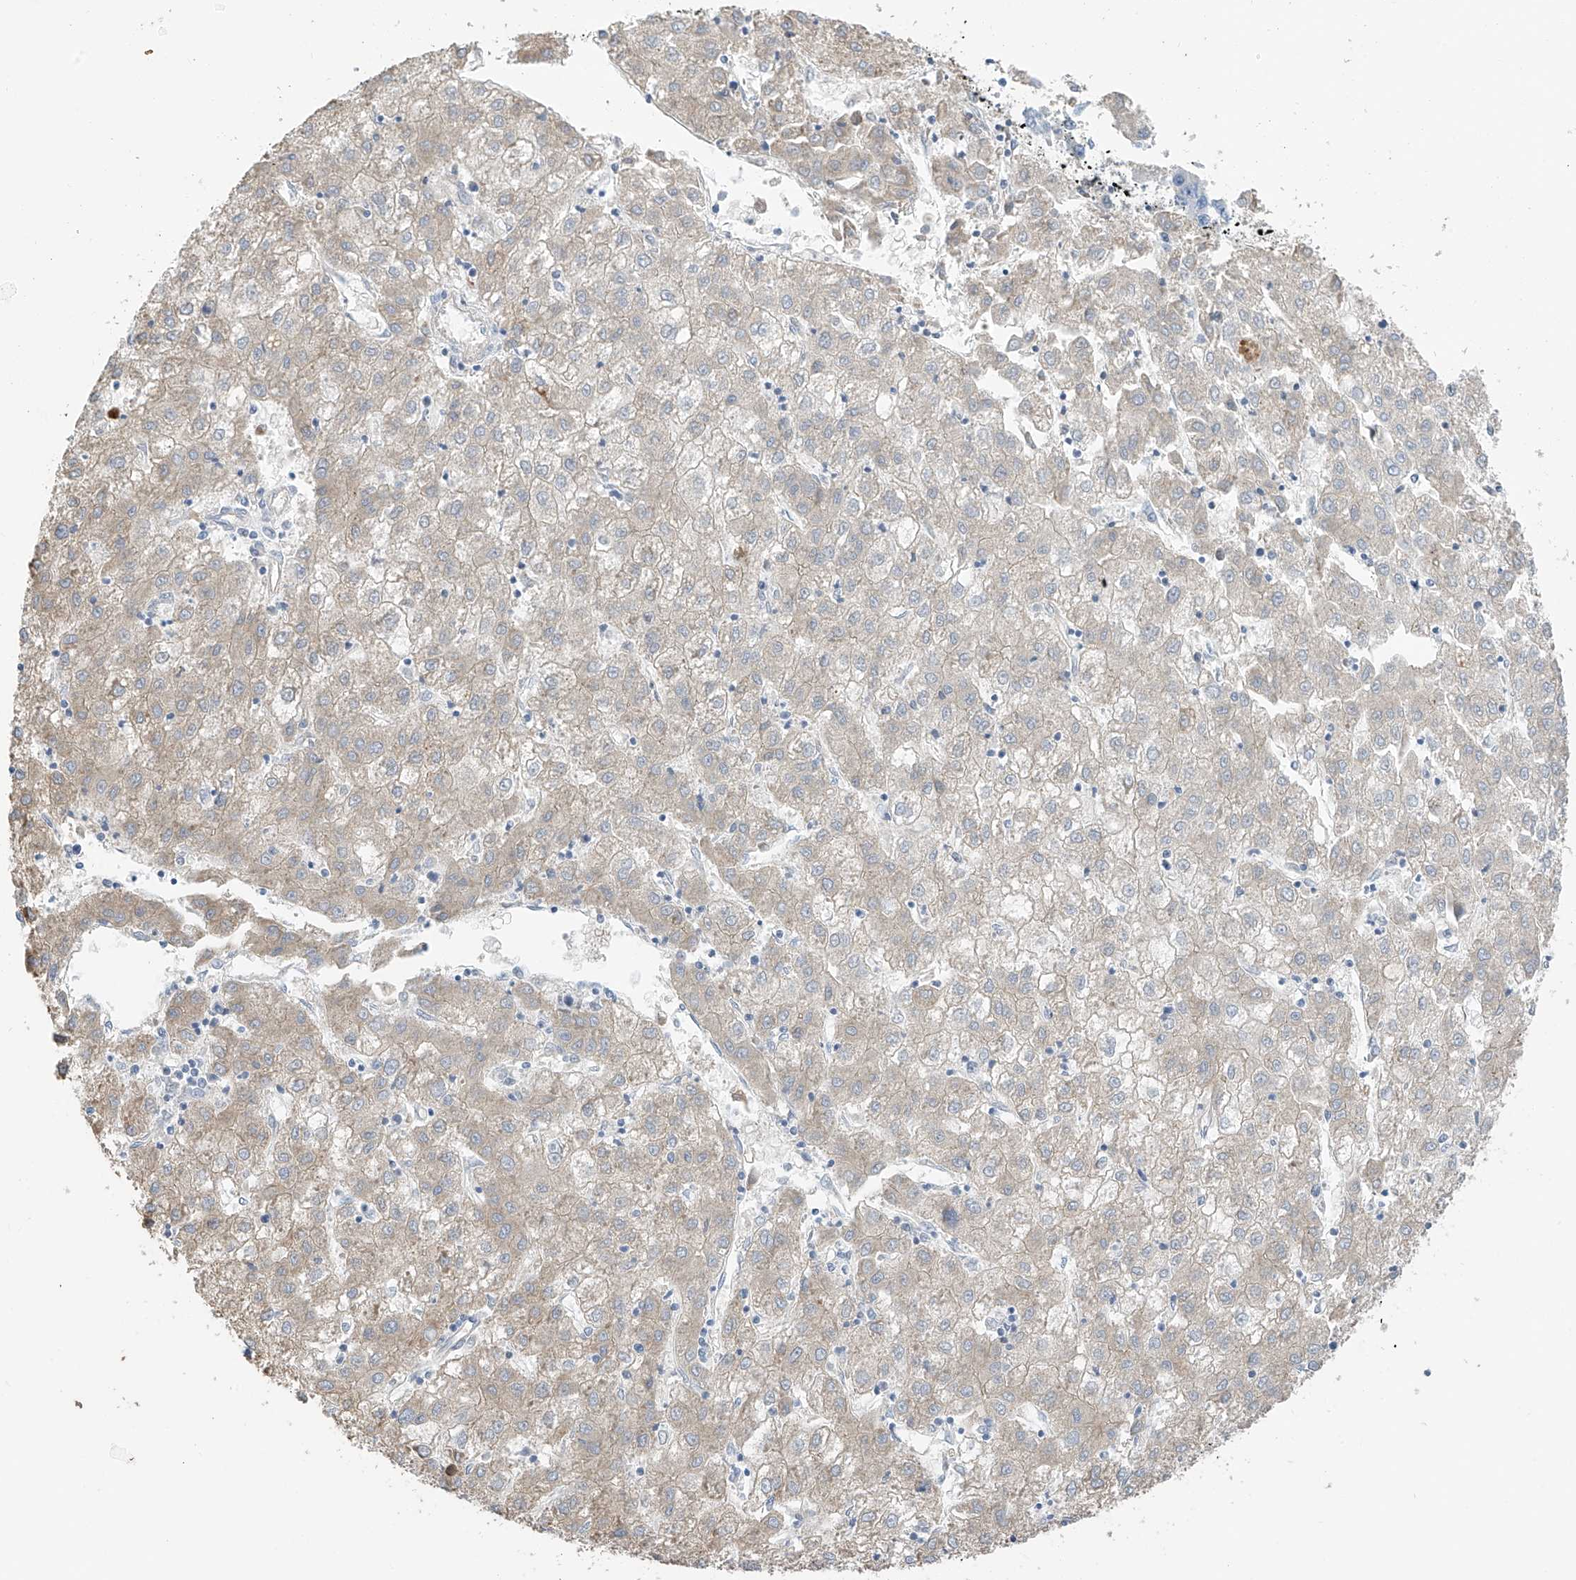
{"staining": {"intensity": "weak", "quantity": "<25%", "location": "cytoplasmic/membranous"}, "tissue": "liver cancer", "cell_type": "Tumor cells", "image_type": "cancer", "snomed": [{"axis": "morphology", "description": "Carcinoma, Hepatocellular, NOS"}, {"axis": "topography", "description": "Liver"}], "caption": "Protein analysis of liver cancer demonstrates no significant staining in tumor cells. (Immunohistochemistry (ihc), brightfield microscopy, high magnification).", "gene": "ITGA9", "patient": {"sex": "male", "age": 72}}